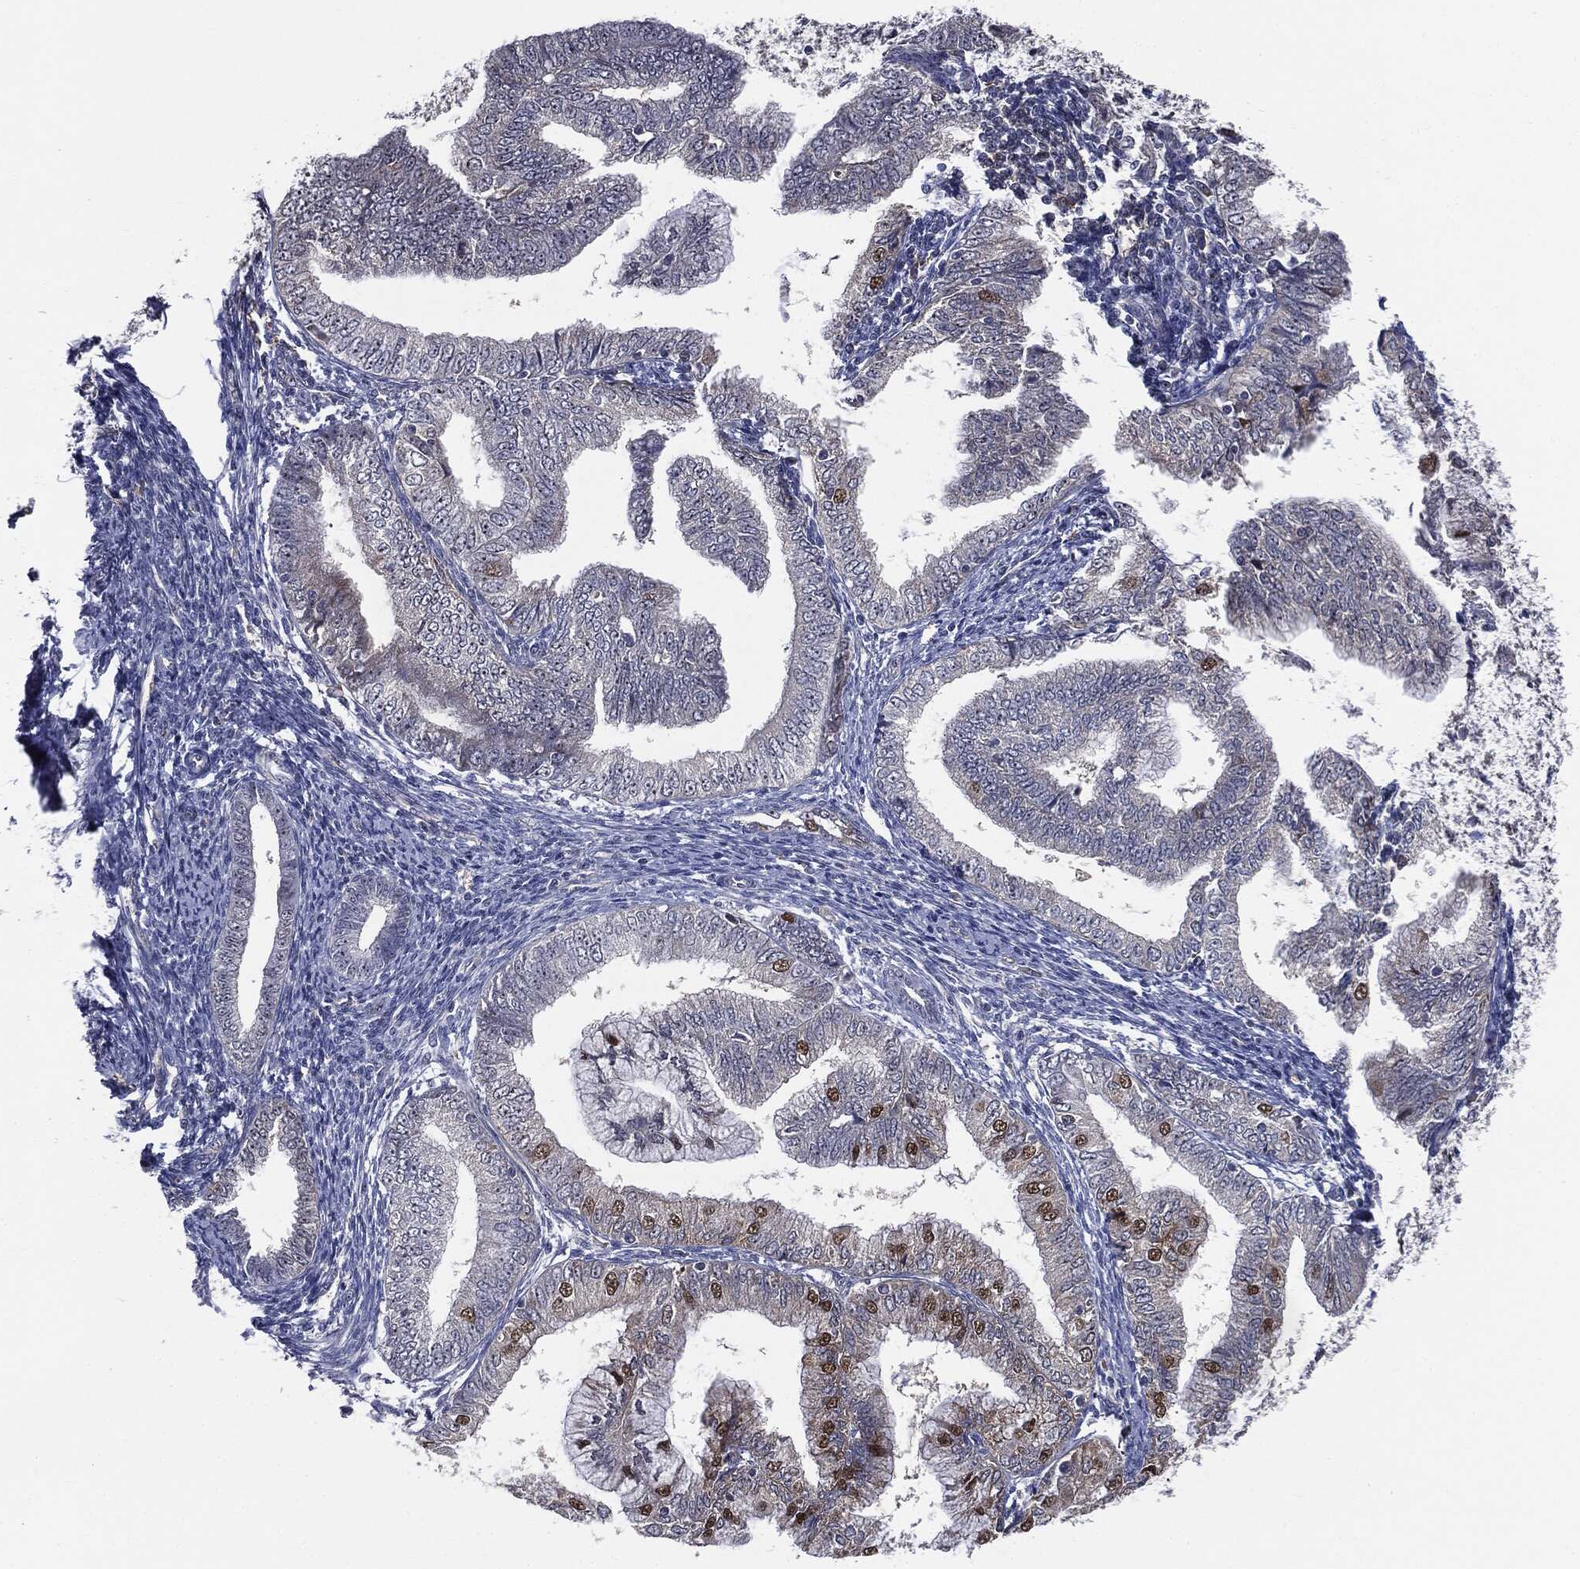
{"staining": {"intensity": "strong", "quantity": "<25%", "location": "nuclear"}, "tissue": "endometrial cancer", "cell_type": "Tumor cells", "image_type": "cancer", "snomed": [{"axis": "morphology", "description": "Adenocarcinoma, NOS"}, {"axis": "topography", "description": "Endometrium"}], "caption": "This is a histology image of IHC staining of endometrial cancer, which shows strong staining in the nuclear of tumor cells.", "gene": "TRMT1L", "patient": {"sex": "female", "age": 56}}